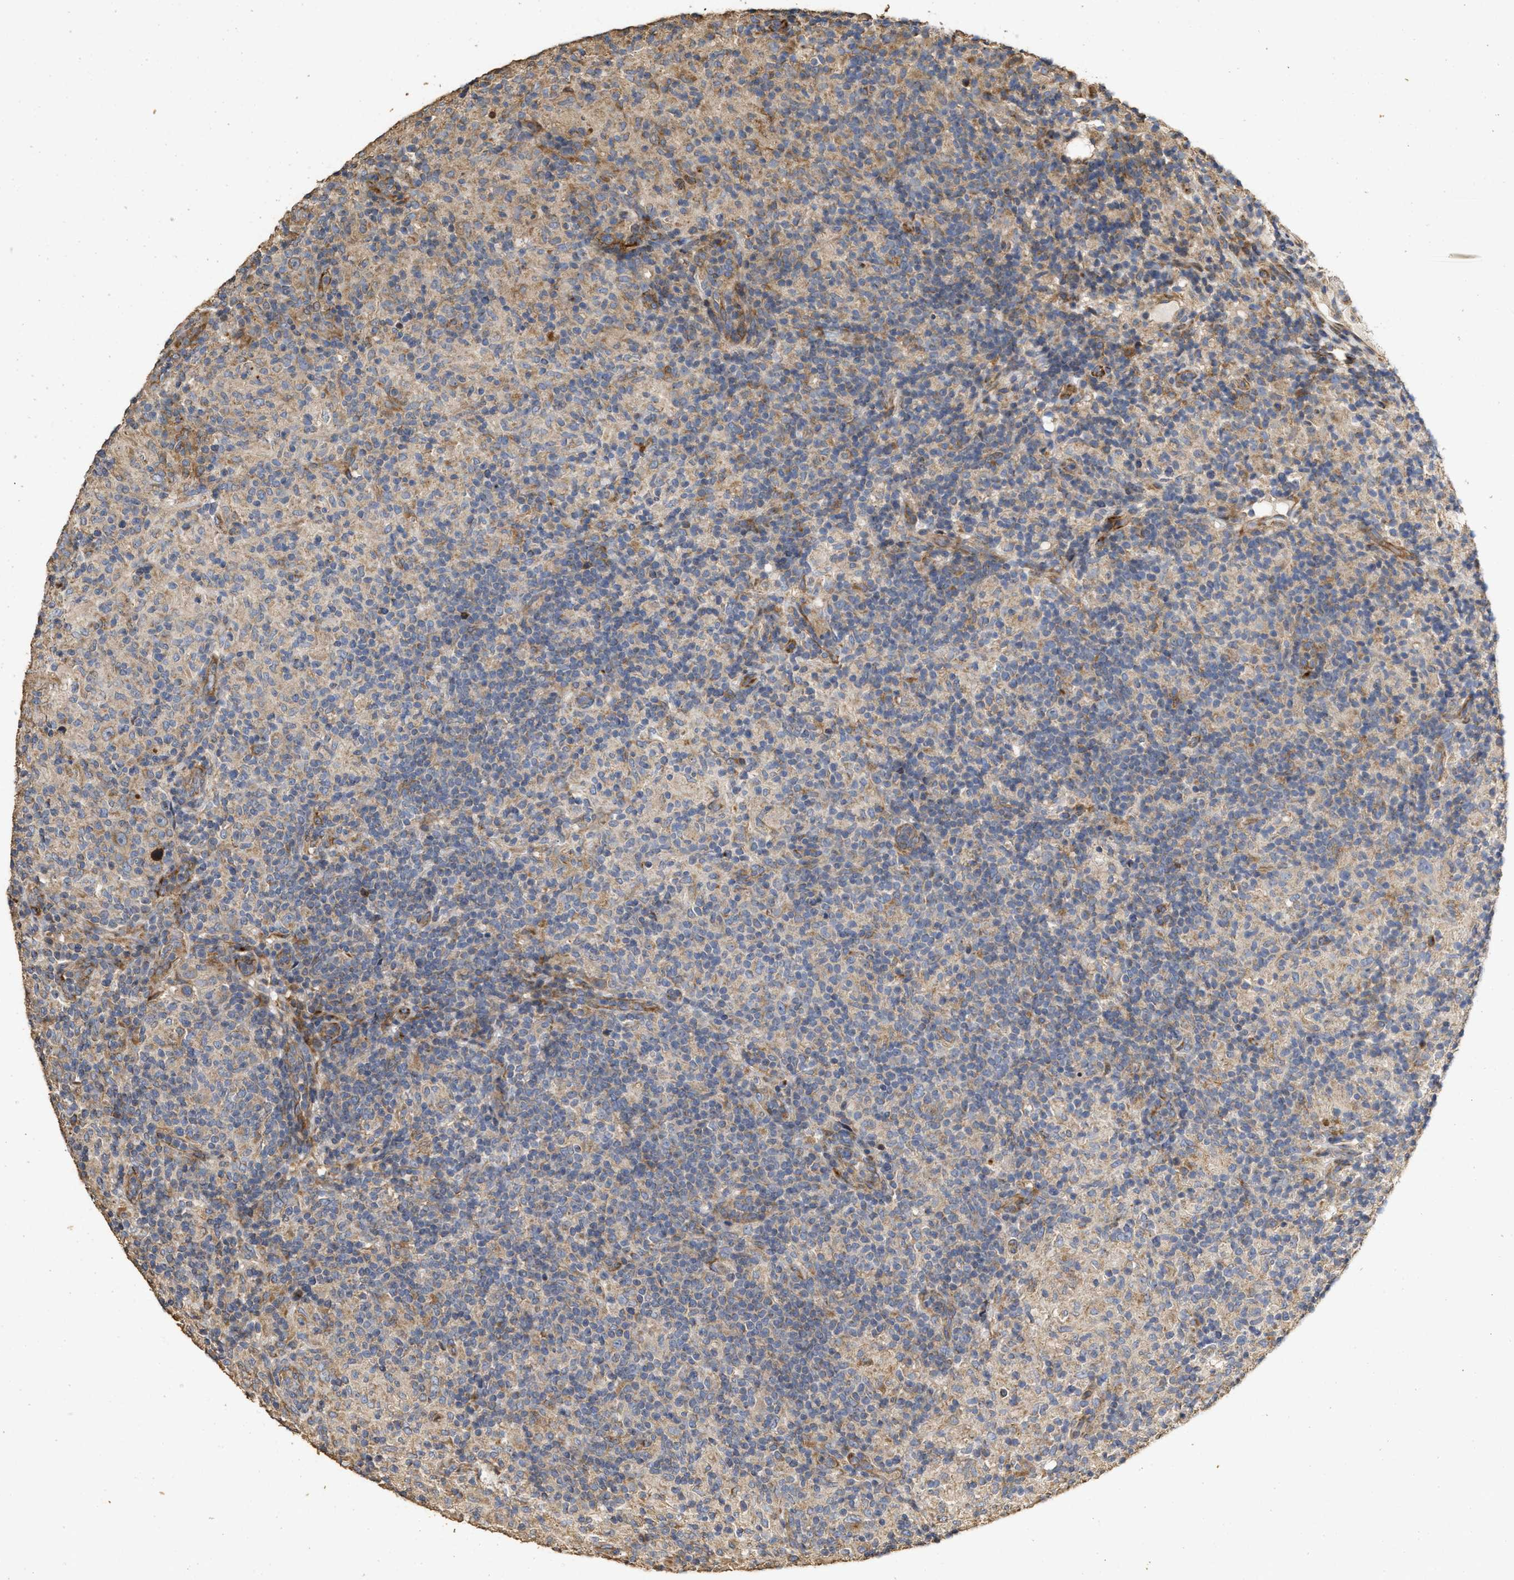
{"staining": {"intensity": "negative", "quantity": "none", "location": "none"}, "tissue": "lymphoma", "cell_type": "Tumor cells", "image_type": "cancer", "snomed": [{"axis": "morphology", "description": "Hodgkin's disease, NOS"}, {"axis": "topography", "description": "Lymph node"}], "caption": "This image is of lymphoma stained with immunohistochemistry to label a protein in brown with the nuclei are counter-stained blue. There is no expression in tumor cells.", "gene": "NAV1", "patient": {"sex": "male", "age": 70}}